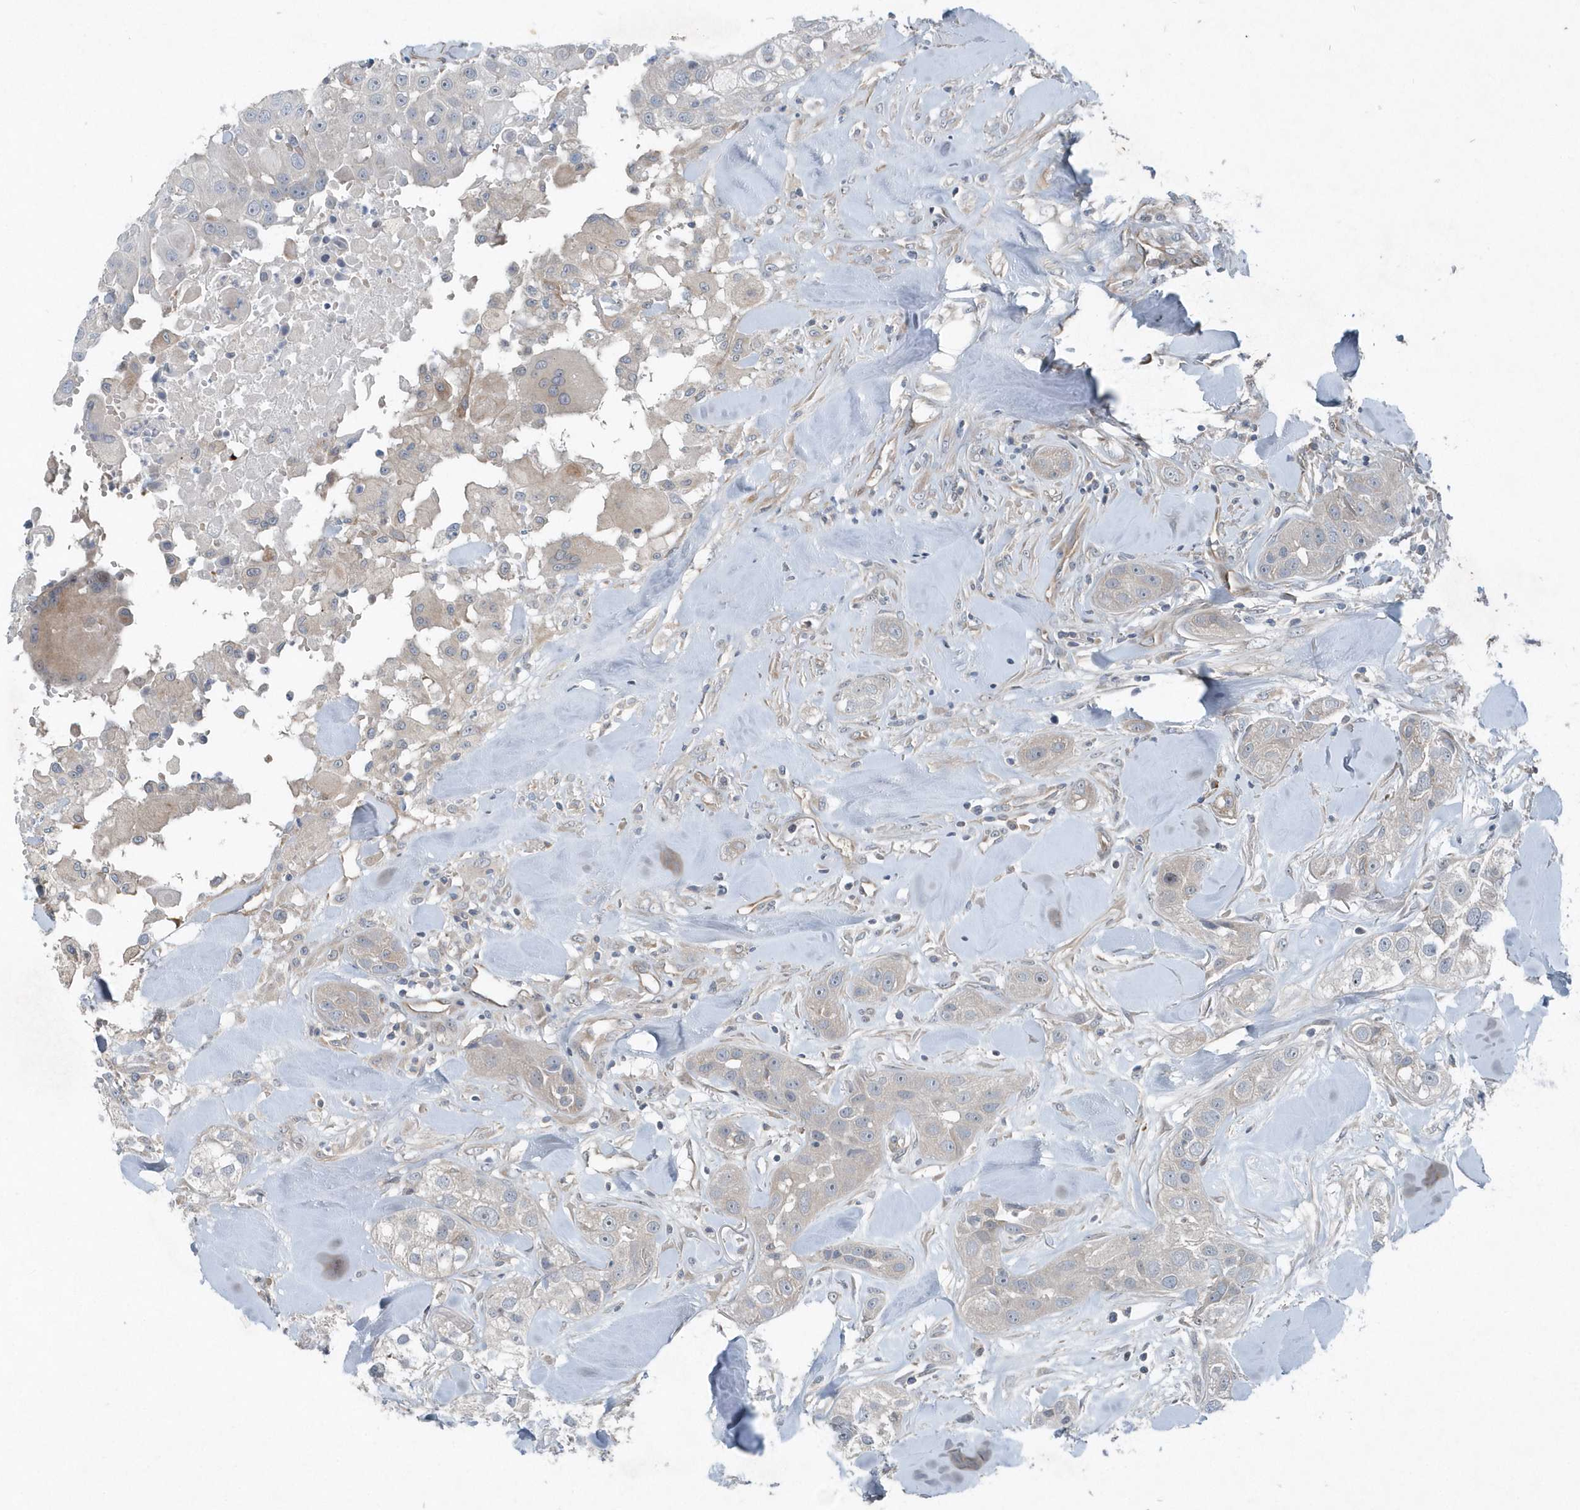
{"staining": {"intensity": "negative", "quantity": "none", "location": "none"}, "tissue": "head and neck cancer", "cell_type": "Tumor cells", "image_type": "cancer", "snomed": [{"axis": "morphology", "description": "Normal tissue, NOS"}, {"axis": "morphology", "description": "Squamous cell carcinoma, NOS"}, {"axis": "topography", "description": "Skeletal muscle"}, {"axis": "topography", "description": "Head-Neck"}], "caption": "An immunohistochemistry (IHC) histopathology image of squamous cell carcinoma (head and neck) is shown. There is no staining in tumor cells of squamous cell carcinoma (head and neck).", "gene": "MCC", "patient": {"sex": "male", "age": 51}}